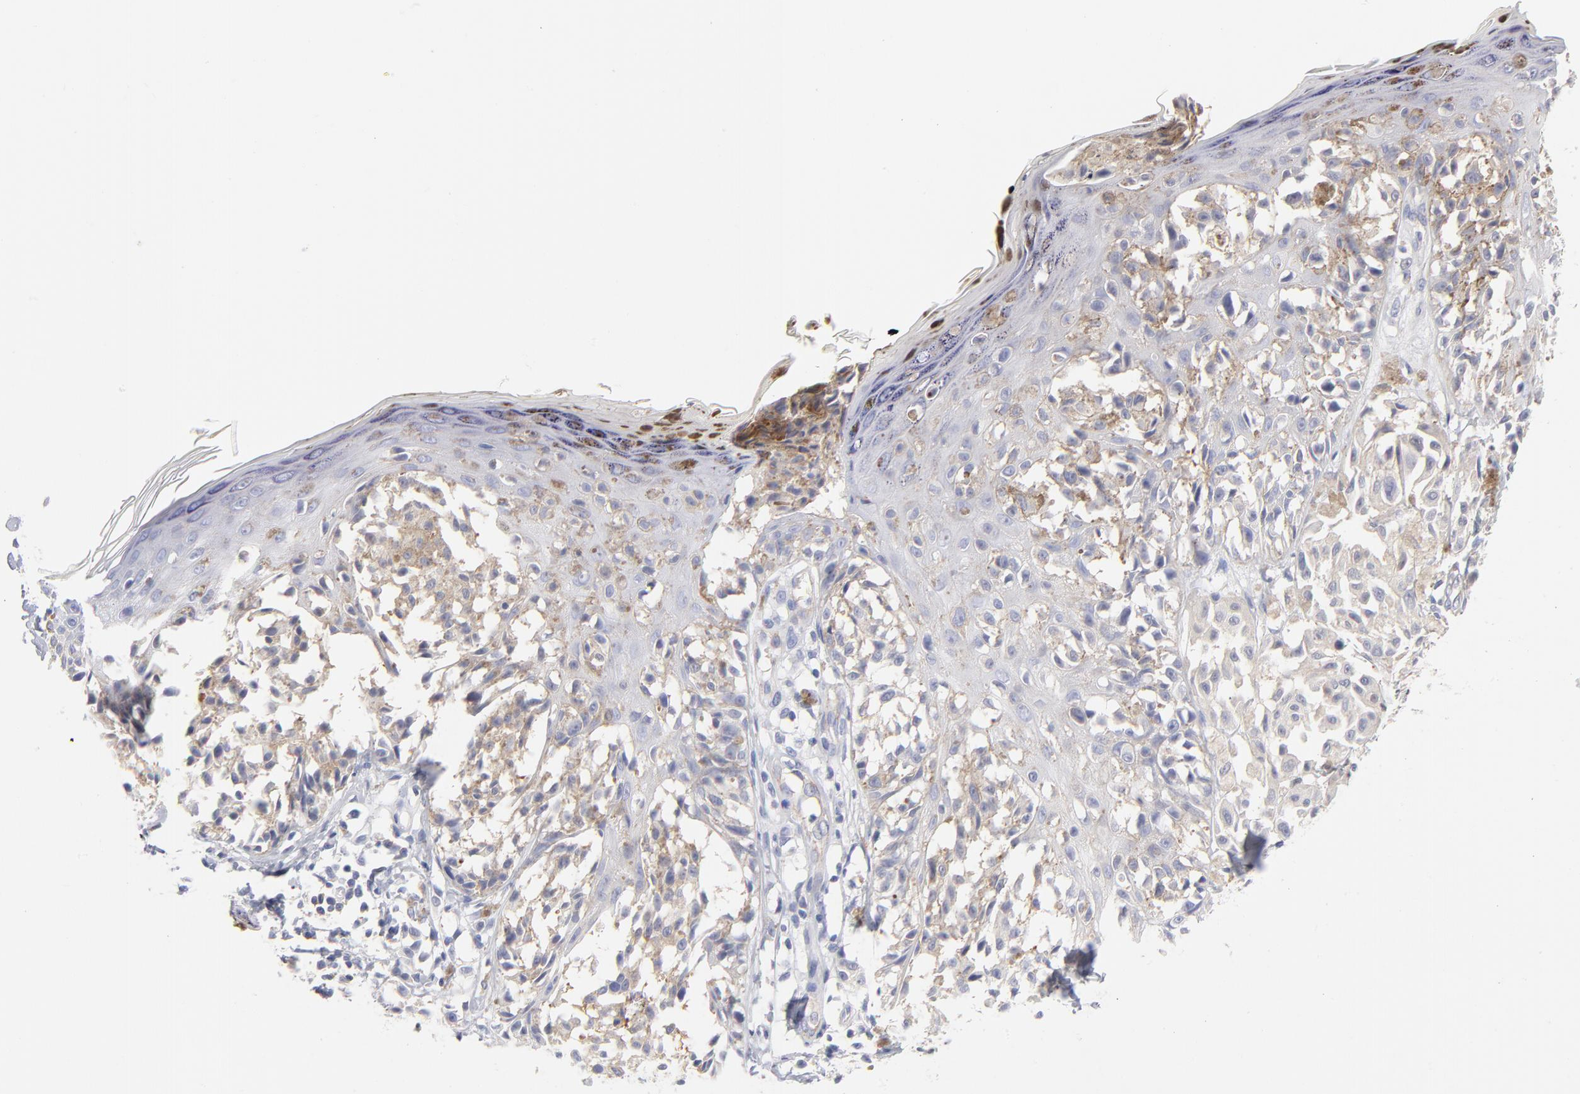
{"staining": {"intensity": "weak", "quantity": ">75%", "location": "cytoplasmic/membranous"}, "tissue": "melanoma", "cell_type": "Tumor cells", "image_type": "cancer", "snomed": [{"axis": "morphology", "description": "Malignant melanoma, NOS"}, {"axis": "topography", "description": "Skin"}], "caption": "Malignant melanoma stained for a protein demonstrates weak cytoplasmic/membranous positivity in tumor cells.", "gene": "ACTA2", "patient": {"sex": "female", "age": 38}}